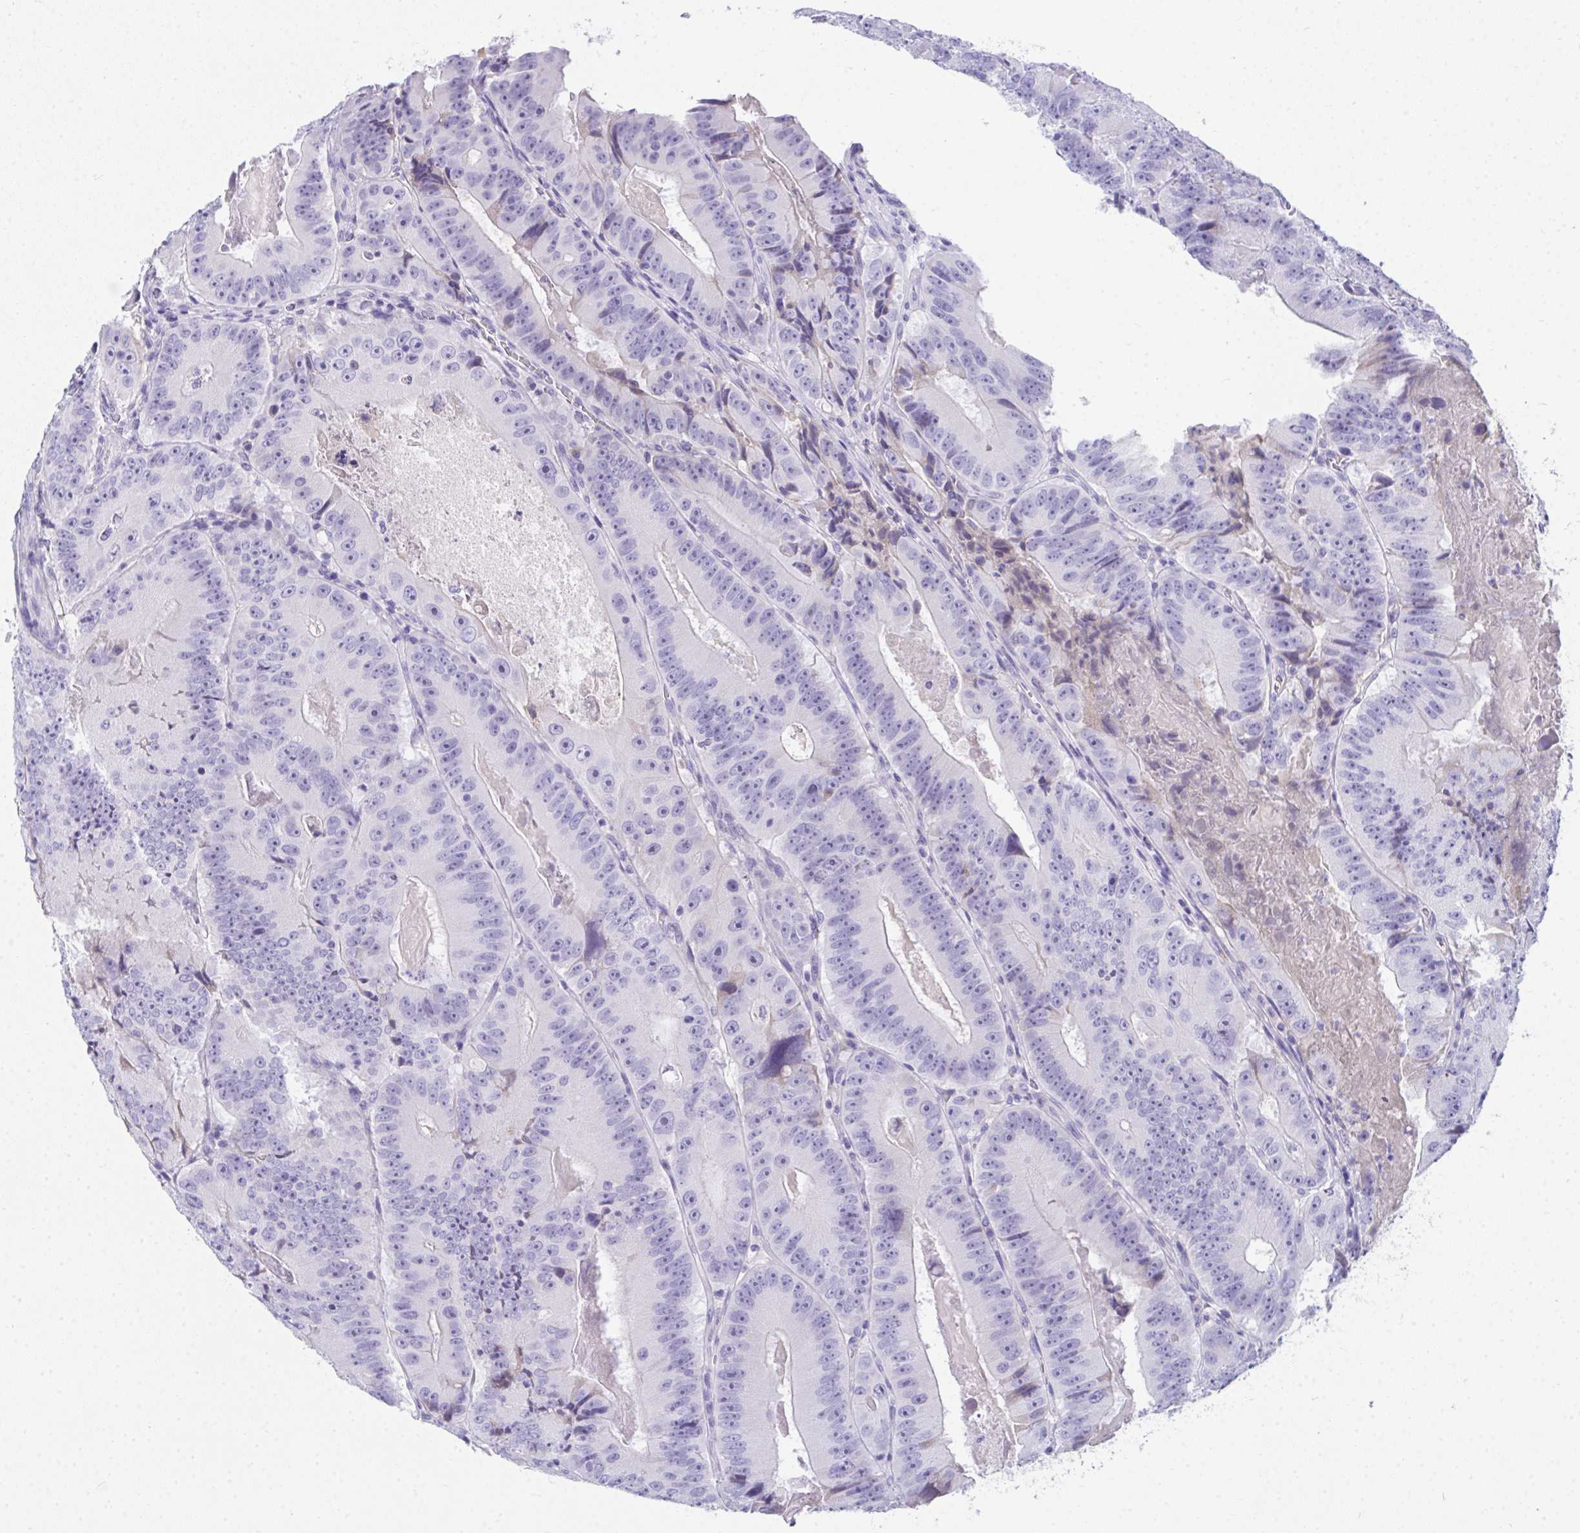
{"staining": {"intensity": "negative", "quantity": "none", "location": "none"}, "tissue": "colorectal cancer", "cell_type": "Tumor cells", "image_type": "cancer", "snomed": [{"axis": "morphology", "description": "Adenocarcinoma, NOS"}, {"axis": "topography", "description": "Colon"}], "caption": "Tumor cells are negative for brown protein staining in colorectal adenocarcinoma.", "gene": "COA5", "patient": {"sex": "female", "age": 86}}